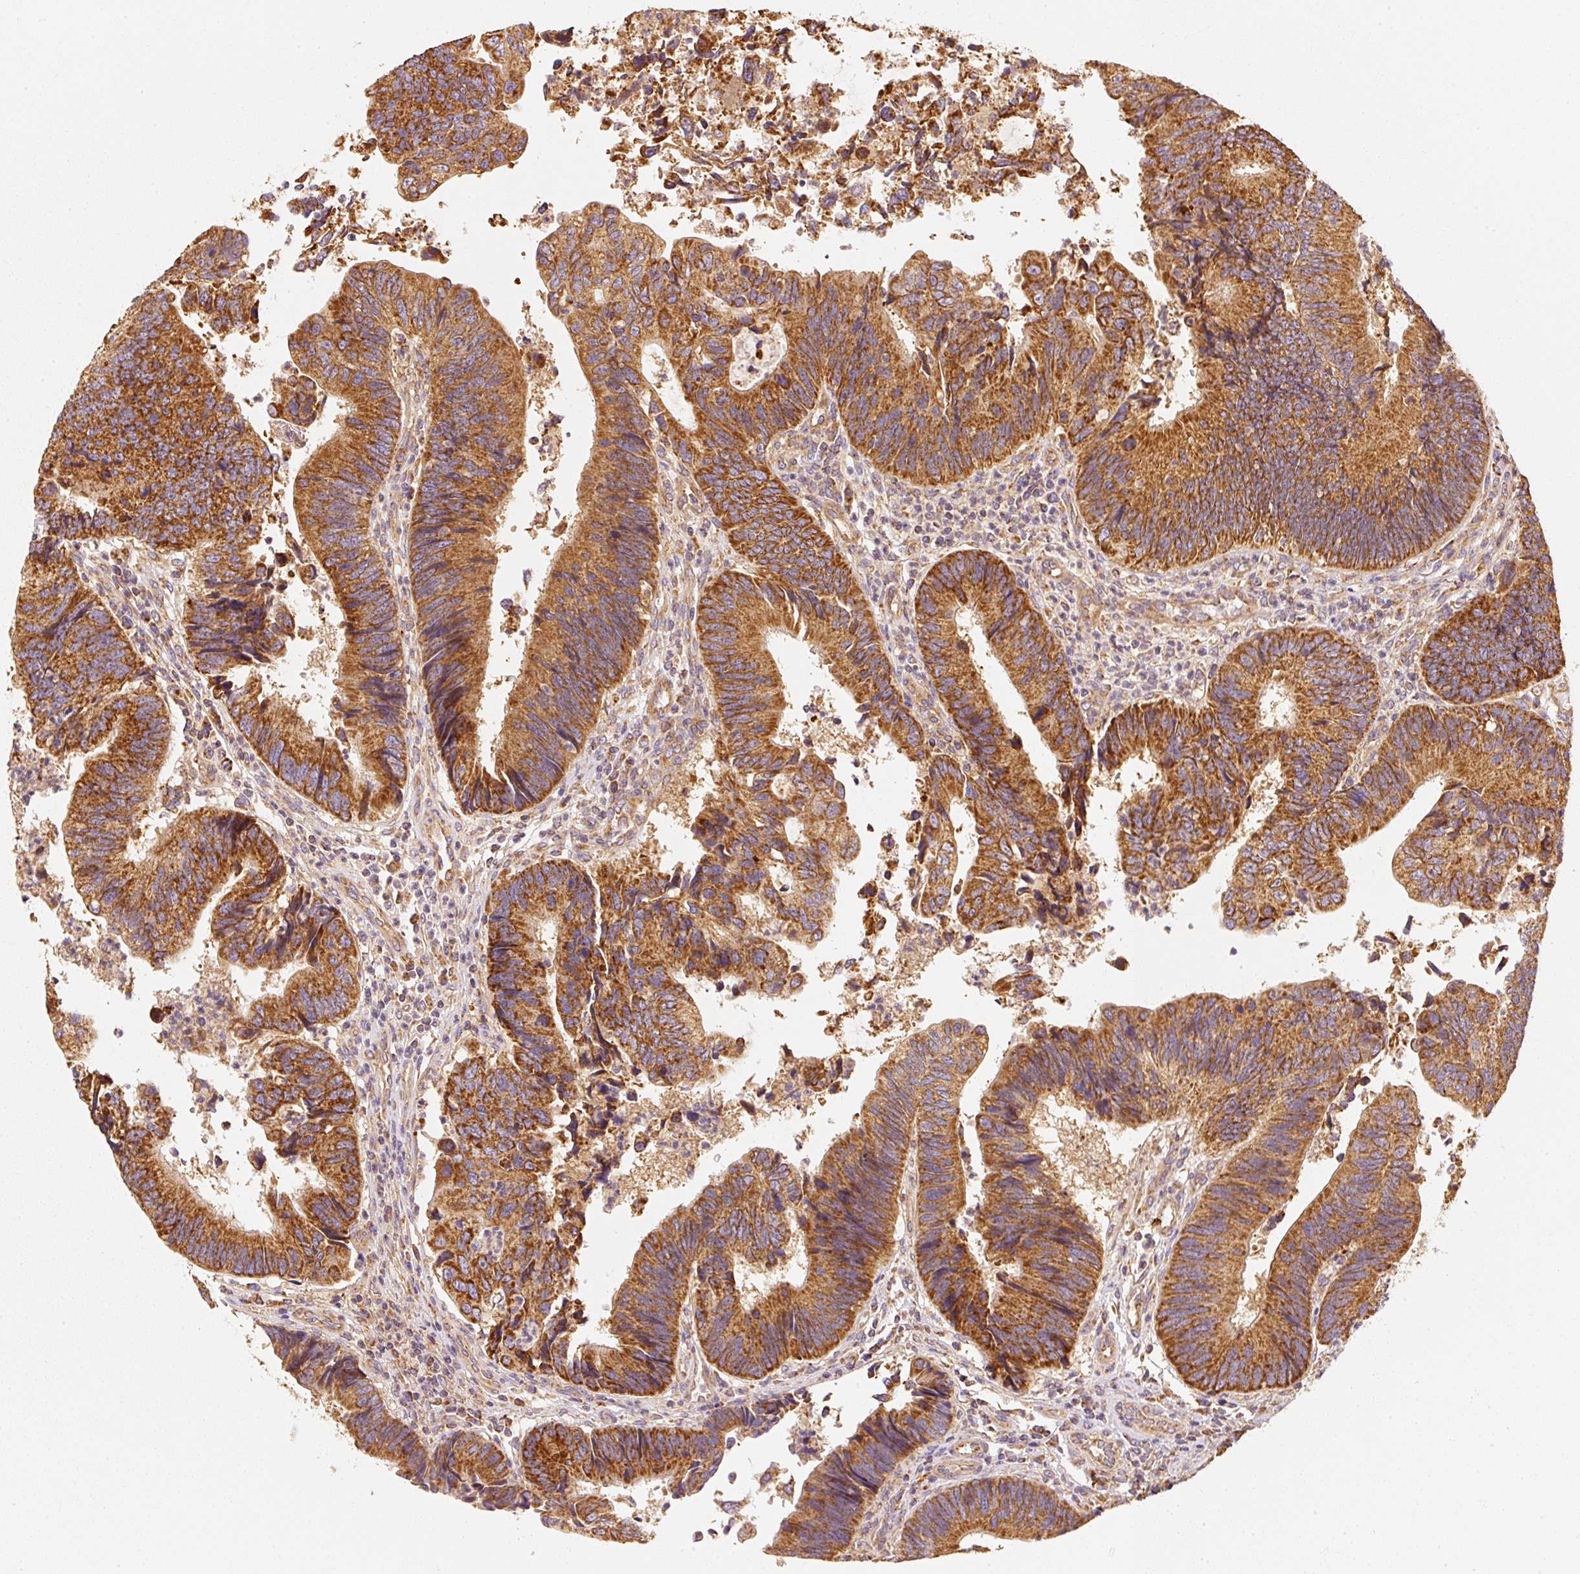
{"staining": {"intensity": "strong", "quantity": ">75%", "location": "cytoplasmic/membranous"}, "tissue": "colorectal cancer", "cell_type": "Tumor cells", "image_type": "cancer", "snomed": [{"axis": "morphology", "description": "Adenocarcinoma, NOS"}, {"axis": "topography", "description": "Colon"}], "caption": "A micrograph of colorectal cancer stained for a protein displays strong cytoplasmic/membranous brown staining in tumor cells.", "gene": "TOMM40", "patient": {"sex": "female", "age": 67}}